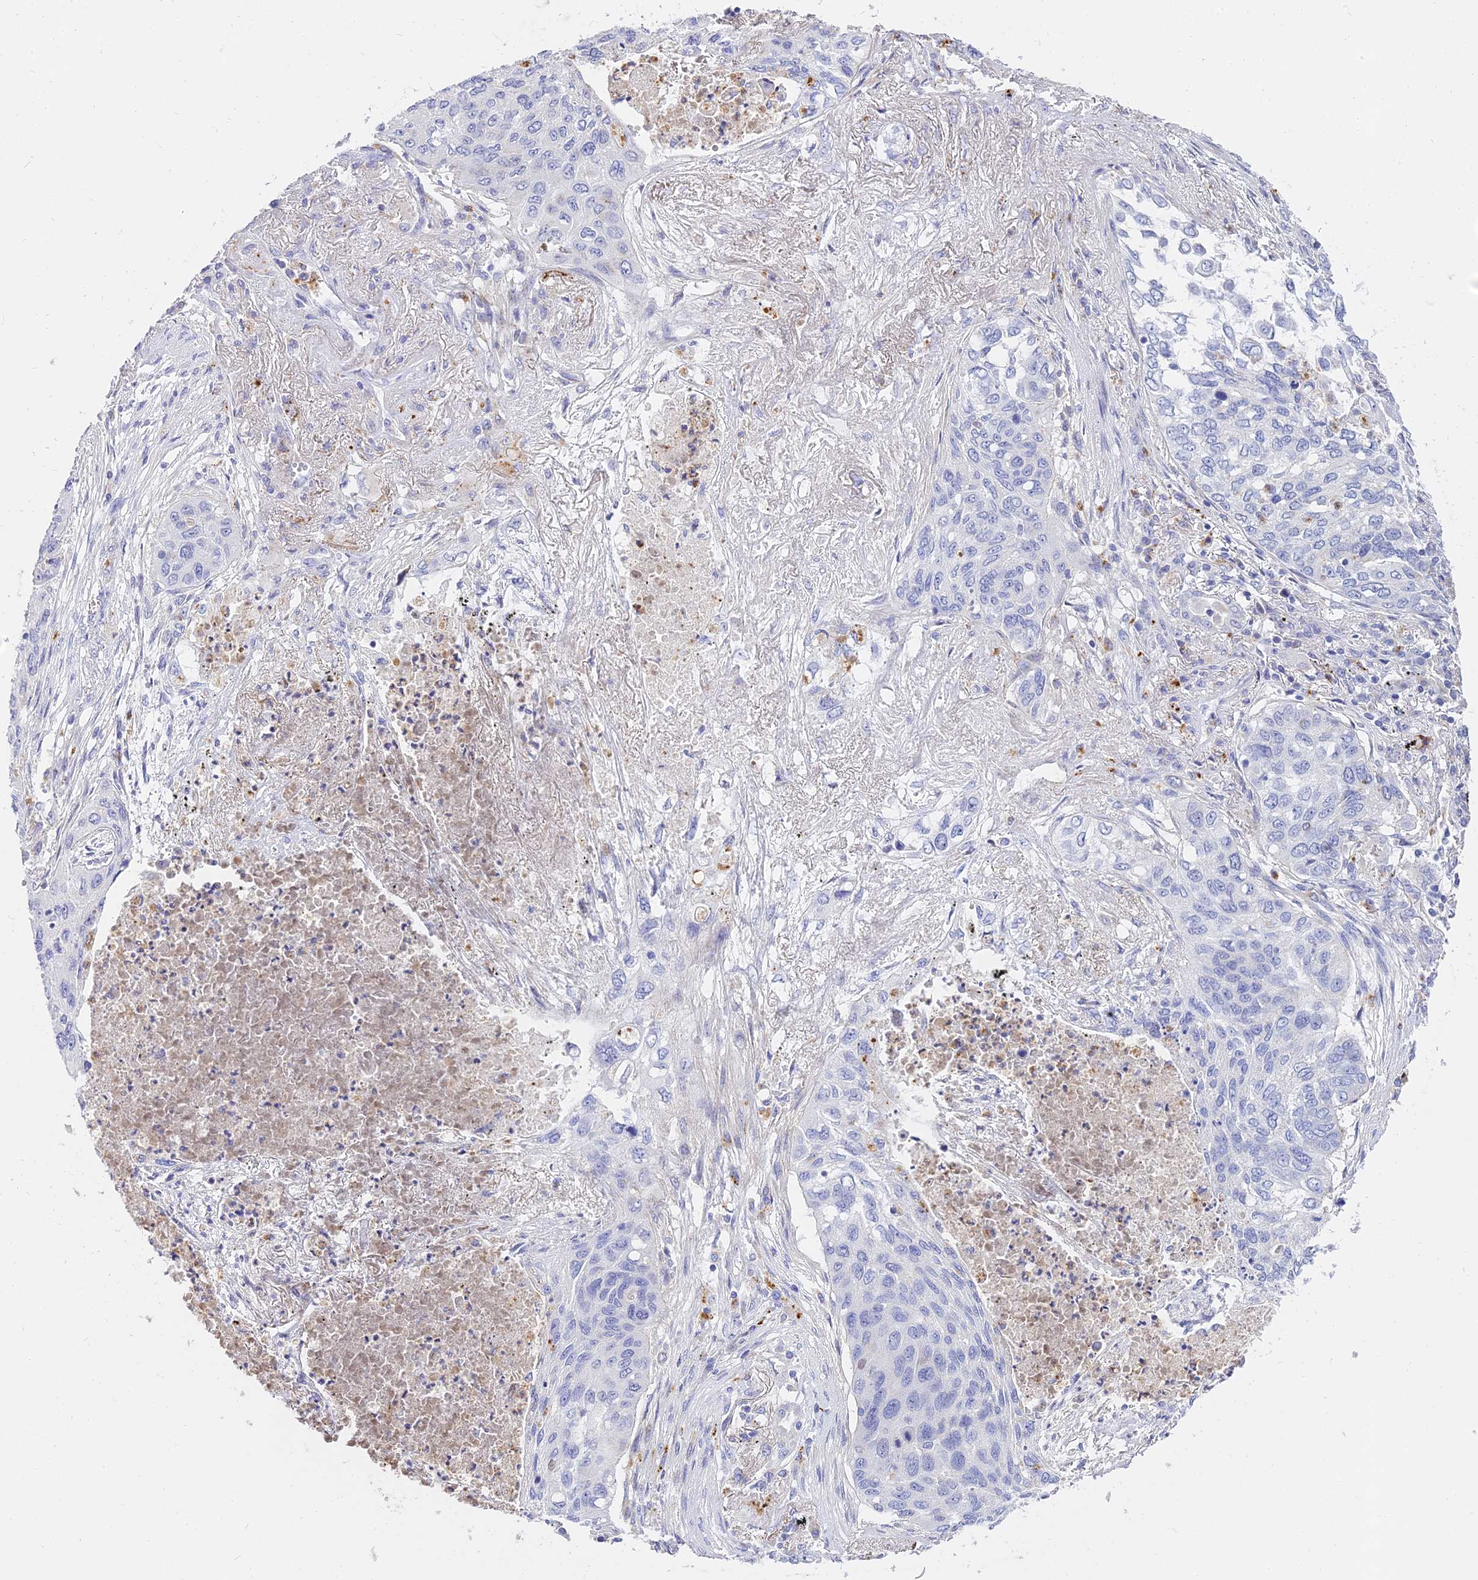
{"staining": {"intensity": "negative", "quantity": "none", "location": "none"}, "tissue": "lung cancer", "cell_type": "Tumor cells", "image_type": "cancer", "snomed": [{"axis": "morphology", "description": "Squamous cell carcinoma, NOS"}, {"axis": "topography", "description": "Lung"}], "caption": "Immunohistochemistry of human lung squamous cell carcinoma shows no expression in tumor cells.", "gene": "VWC2L", "patient": {"sex": "female", "age": 63}}